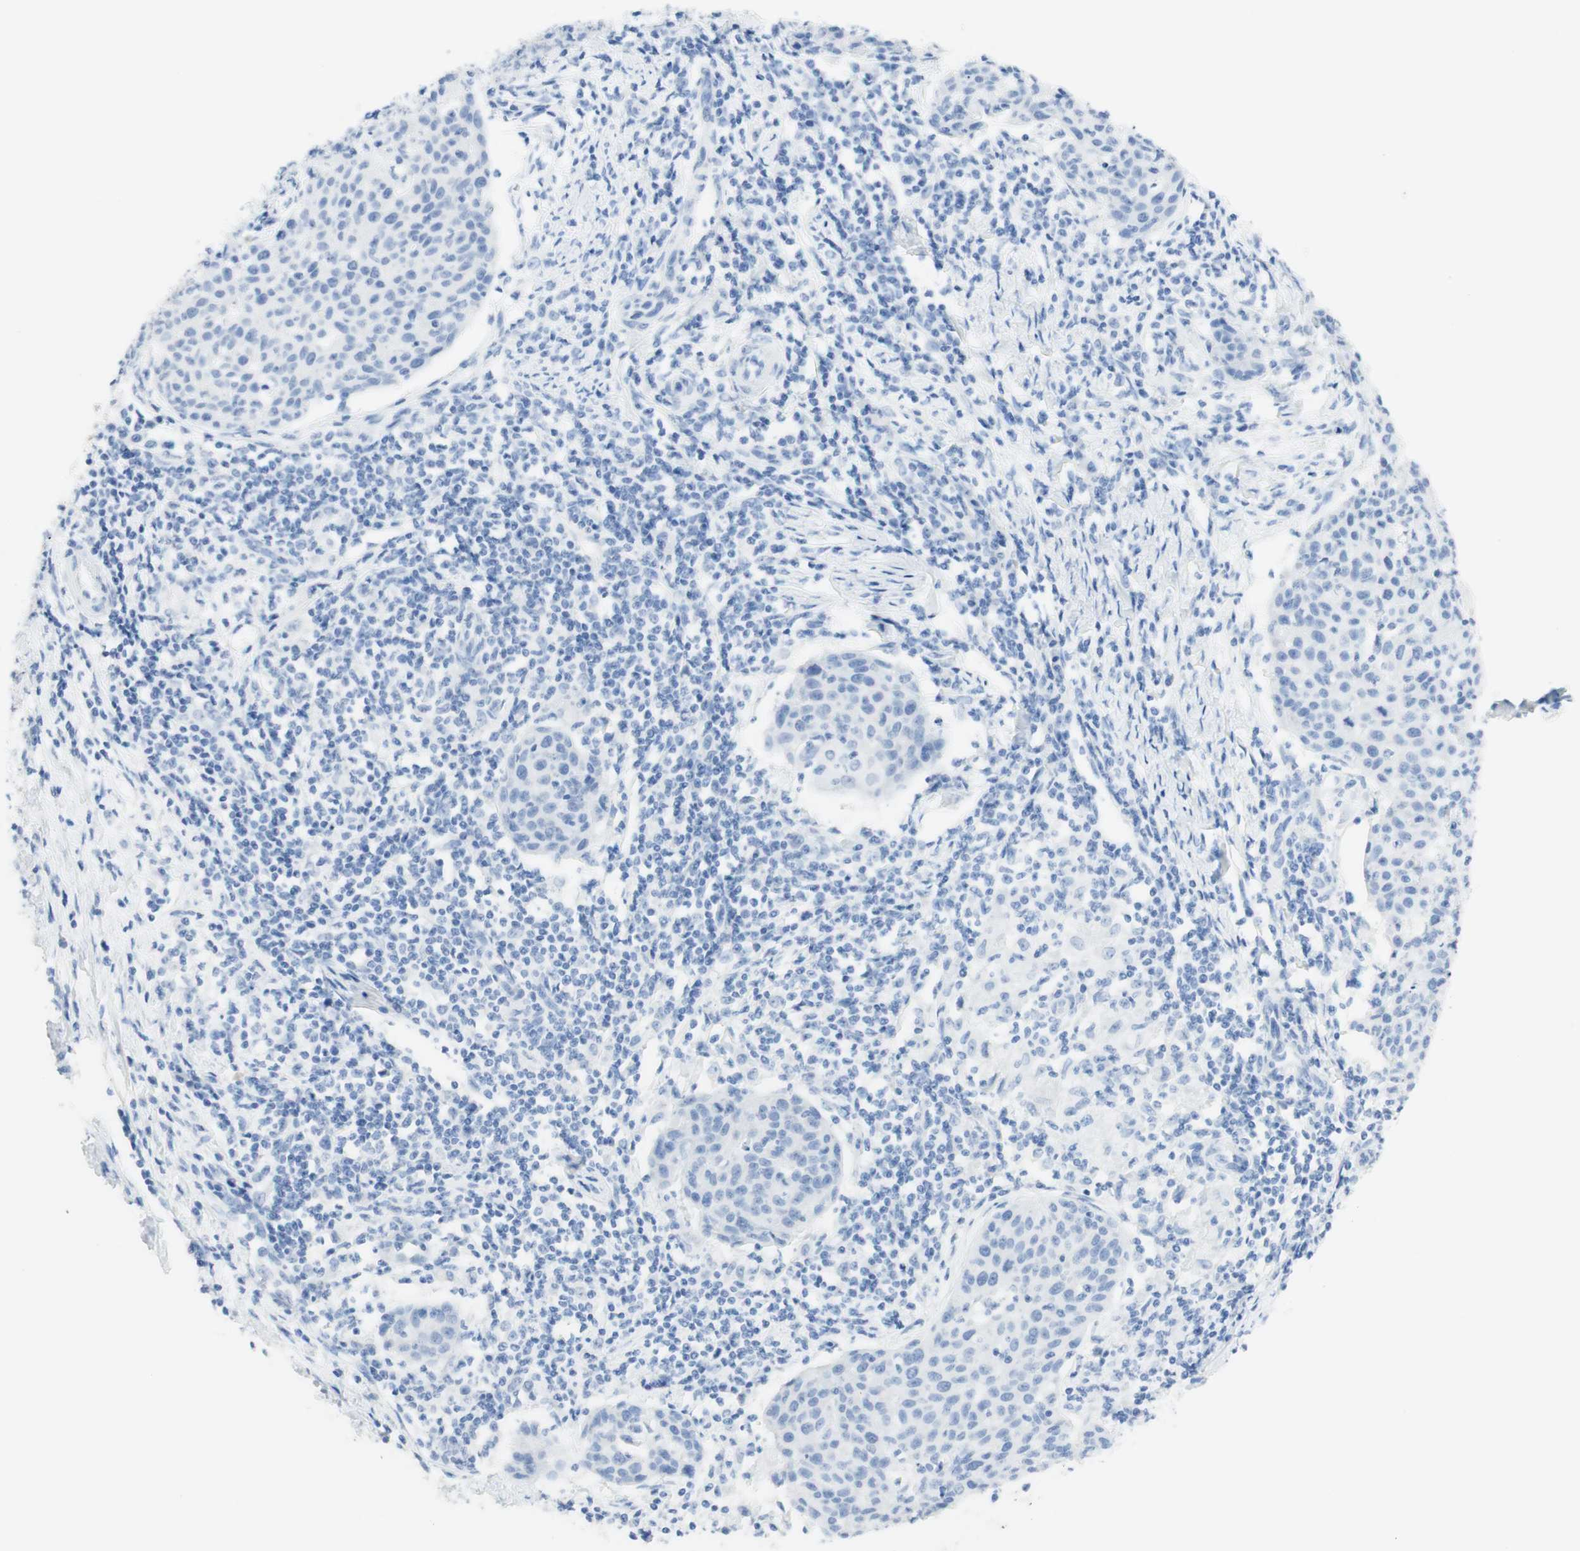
{"staining": {"intensity": "negative", "quantity": "none", "location": "none"}, "tissue": "cervical cancer", "cell_type": "Tumor cells", "image_type": "cancer", "snomed": [{"axis": "morphology", "description": "Squamous cell carcinoma, NOS"}, {"axis": "topography", "description": "Cervix"}], "caption": "Immunohistochemical staining of human squamous cell carcinoma (cervical) reveals no significant positivity in tumor cells.", "gene": "TPO", "patient": {"sex": "female", "age": 38}}